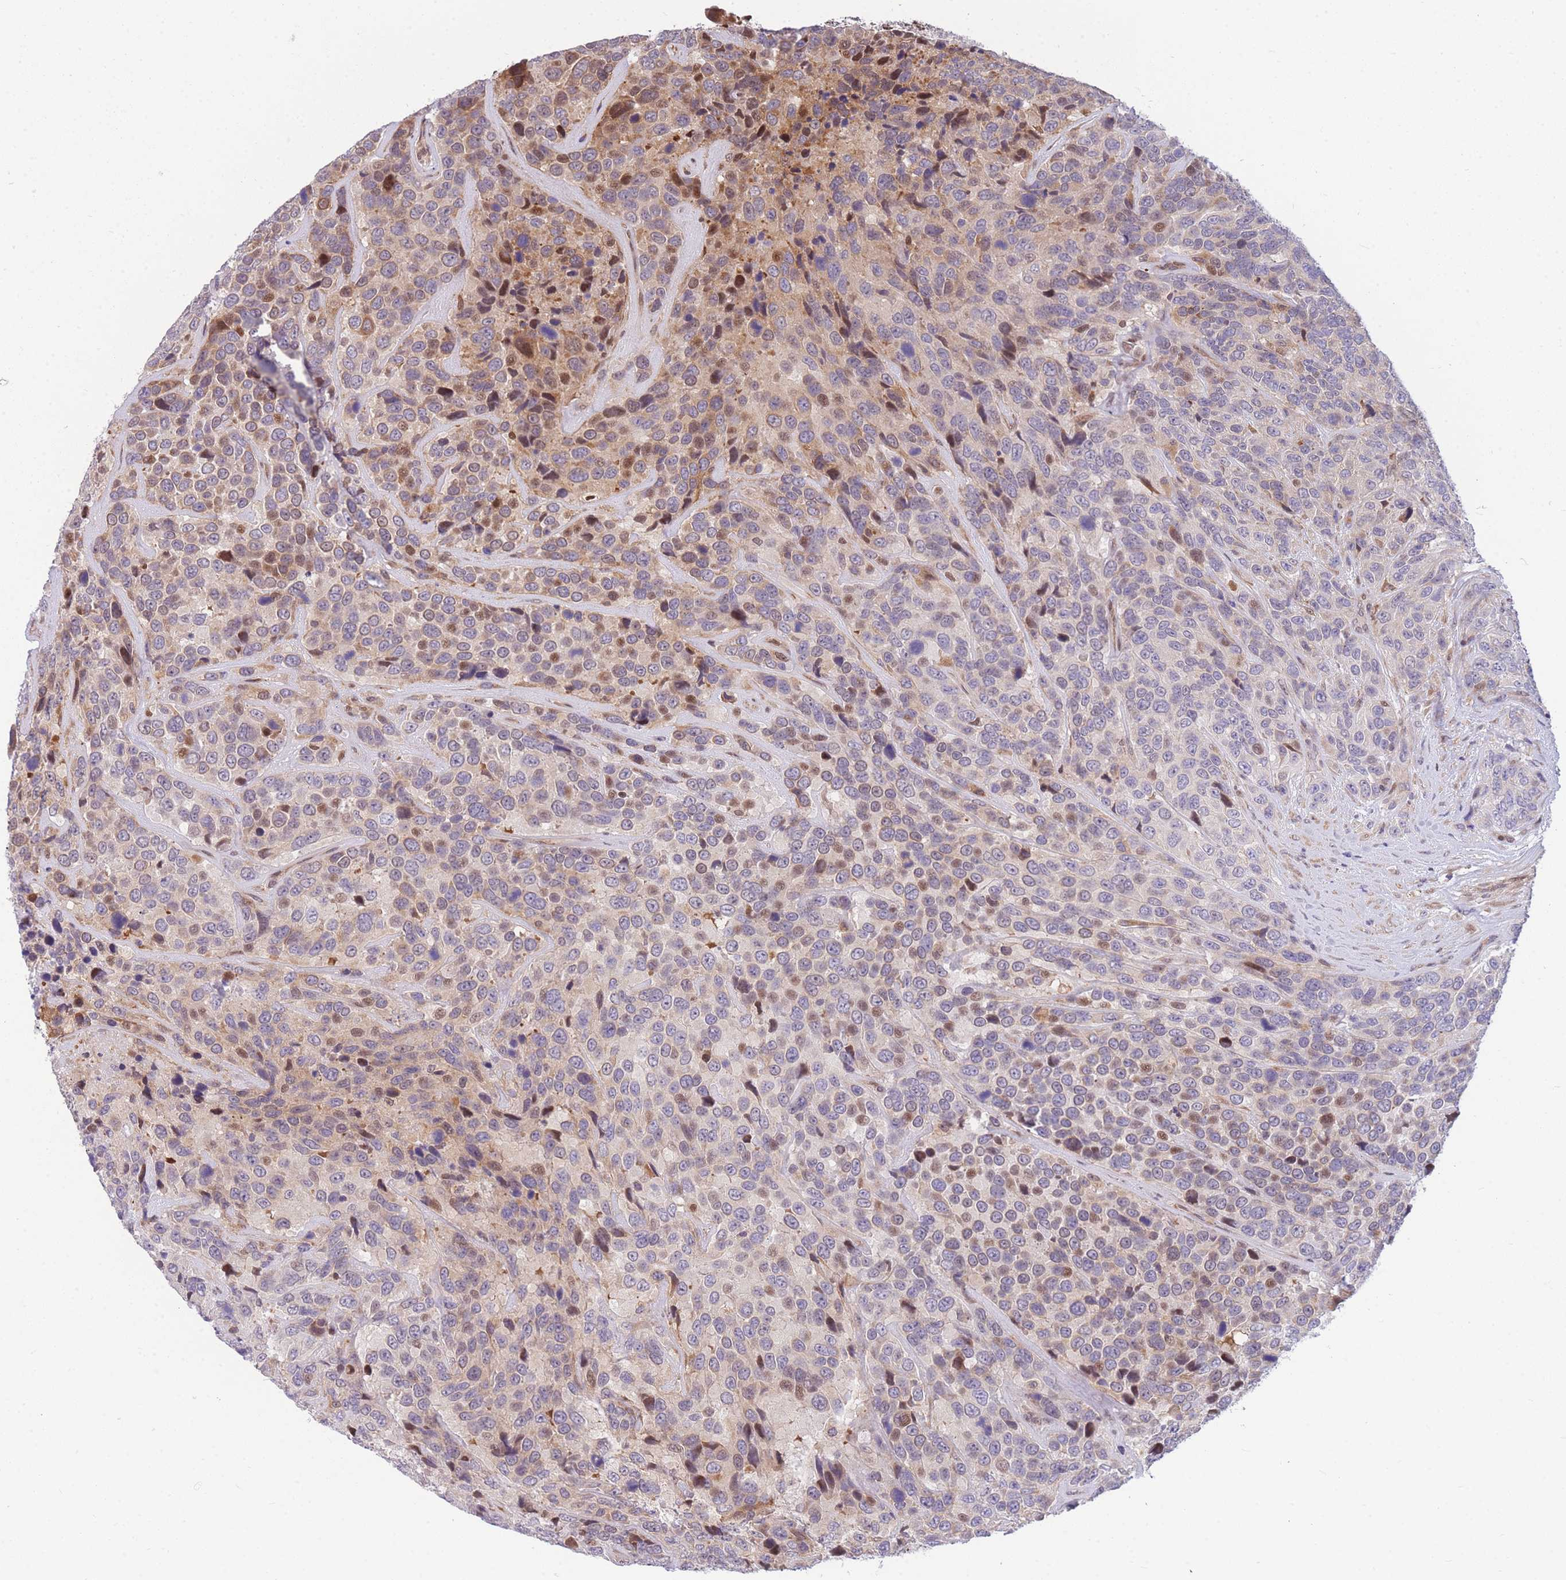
{"staining": {"intensity": "moderate", "quantity": "25%-75%", "location": "cytoplasmic/membranous,nuclear"}, "tissue": "urothelial cancer", "cell_type": "Tumor cells", "image_type": "cancer", "snomed": [{"axis": "morphology", "description": "Urothelial carcinoma, High grade"}, {"axis": "topography", "description": "Urinary bladder"}], "caption": "Immunohistochemical staining of human urothelial cancer reveals moderate cytoplasmic/membranous and nuclear protein positivity in approximately 25%-75% of tumor cells. (DAB IHC with brightfield microscopy, high magnification).", "gene": "CRACD", "patient": {"sex": "female", "age": 70}}